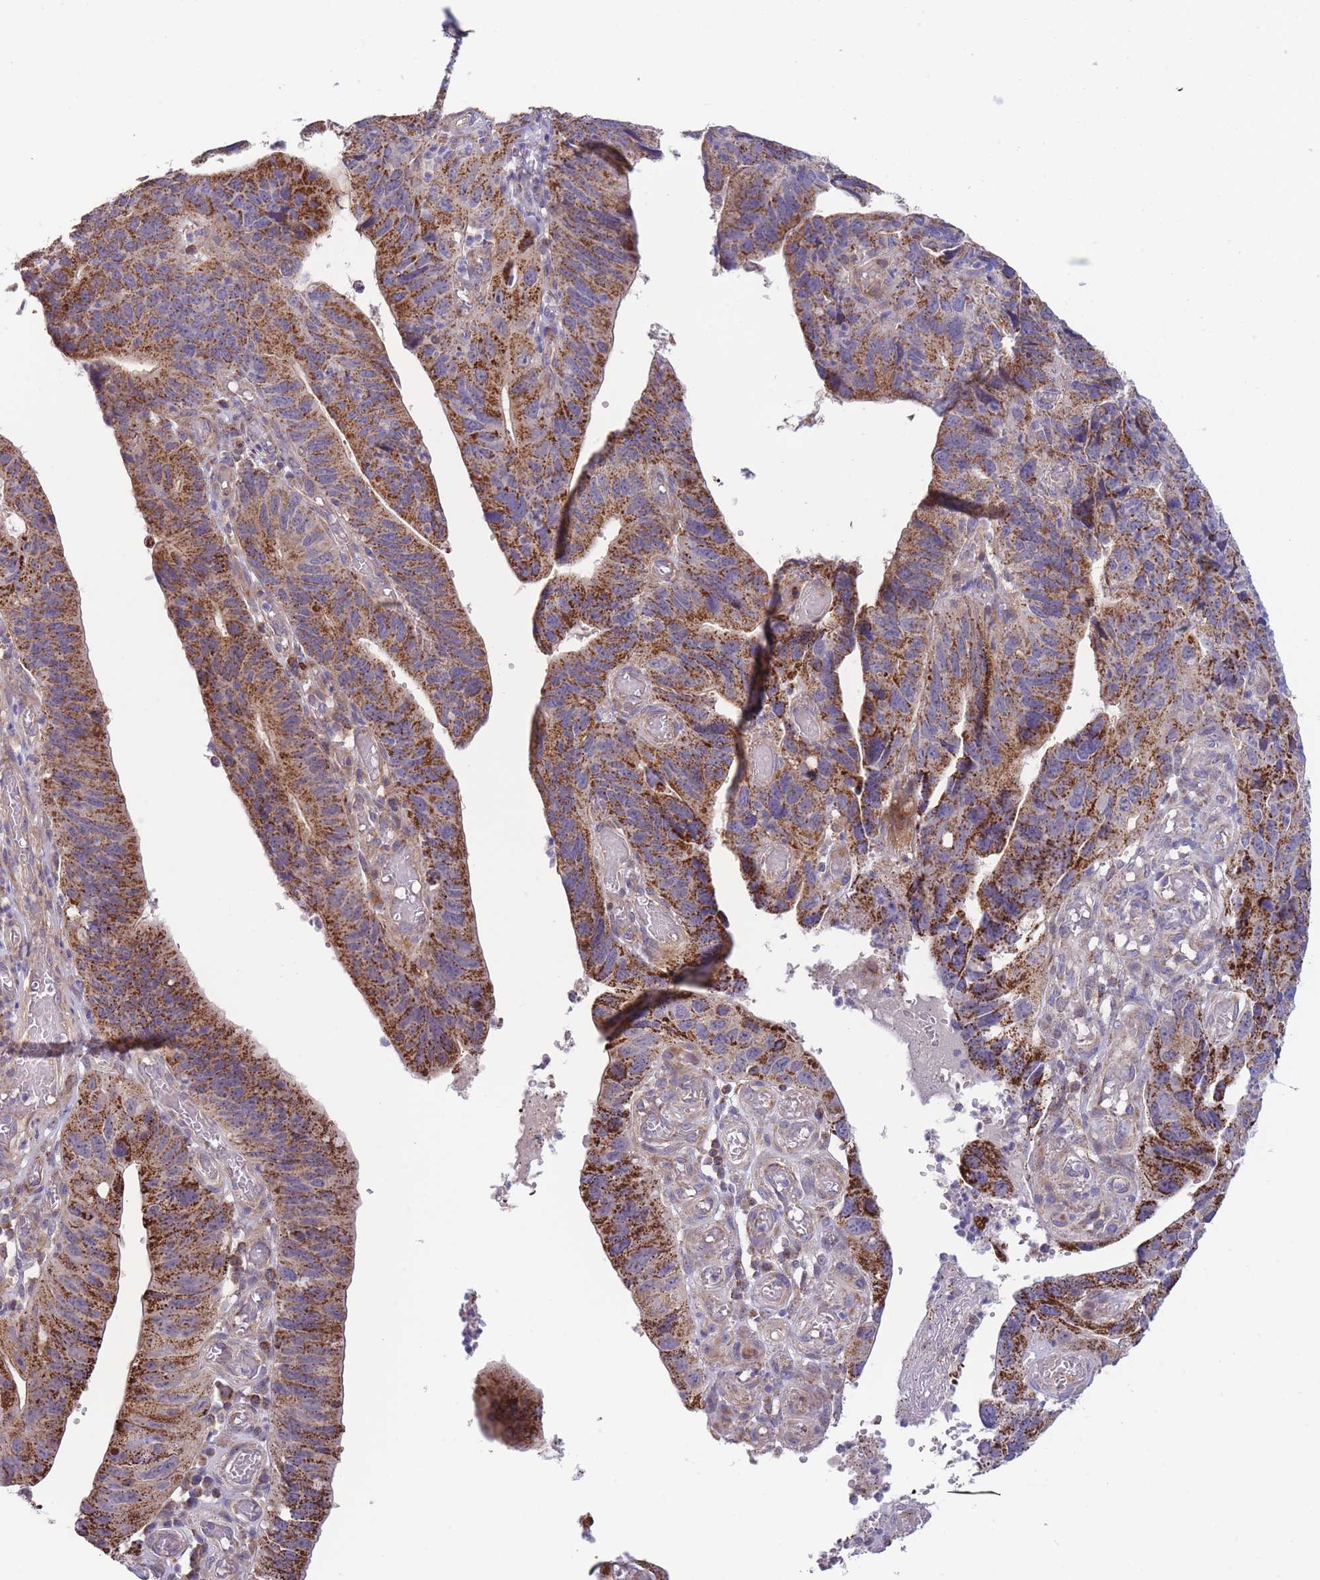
{"staining": {"intensity": "strong", "quantity": ">75%", "location": "cytoplasmic/membranous"}, "tissue": "stomach cancer", "cell_type": "Tumor cells", "image_type": "cancer", "snomed": [{"axis": "morphology", "description": "Adenocarcinoma, NOS"}, {"axis": "topography", "description": "Stomach"}], "caption": "Immunohistochemistry photomicrograph of neoplastic tissue: human adenocarcinoma (stomach) stained using IHC reveals high levels of strong protein expression localized specifically in the cytoplasmic/membranous of tumor cells, appearing as a cytoplasmic/membranous brown color.", "gene": "SLC25A42", "patient": {"sex": "male", "age": 59}}